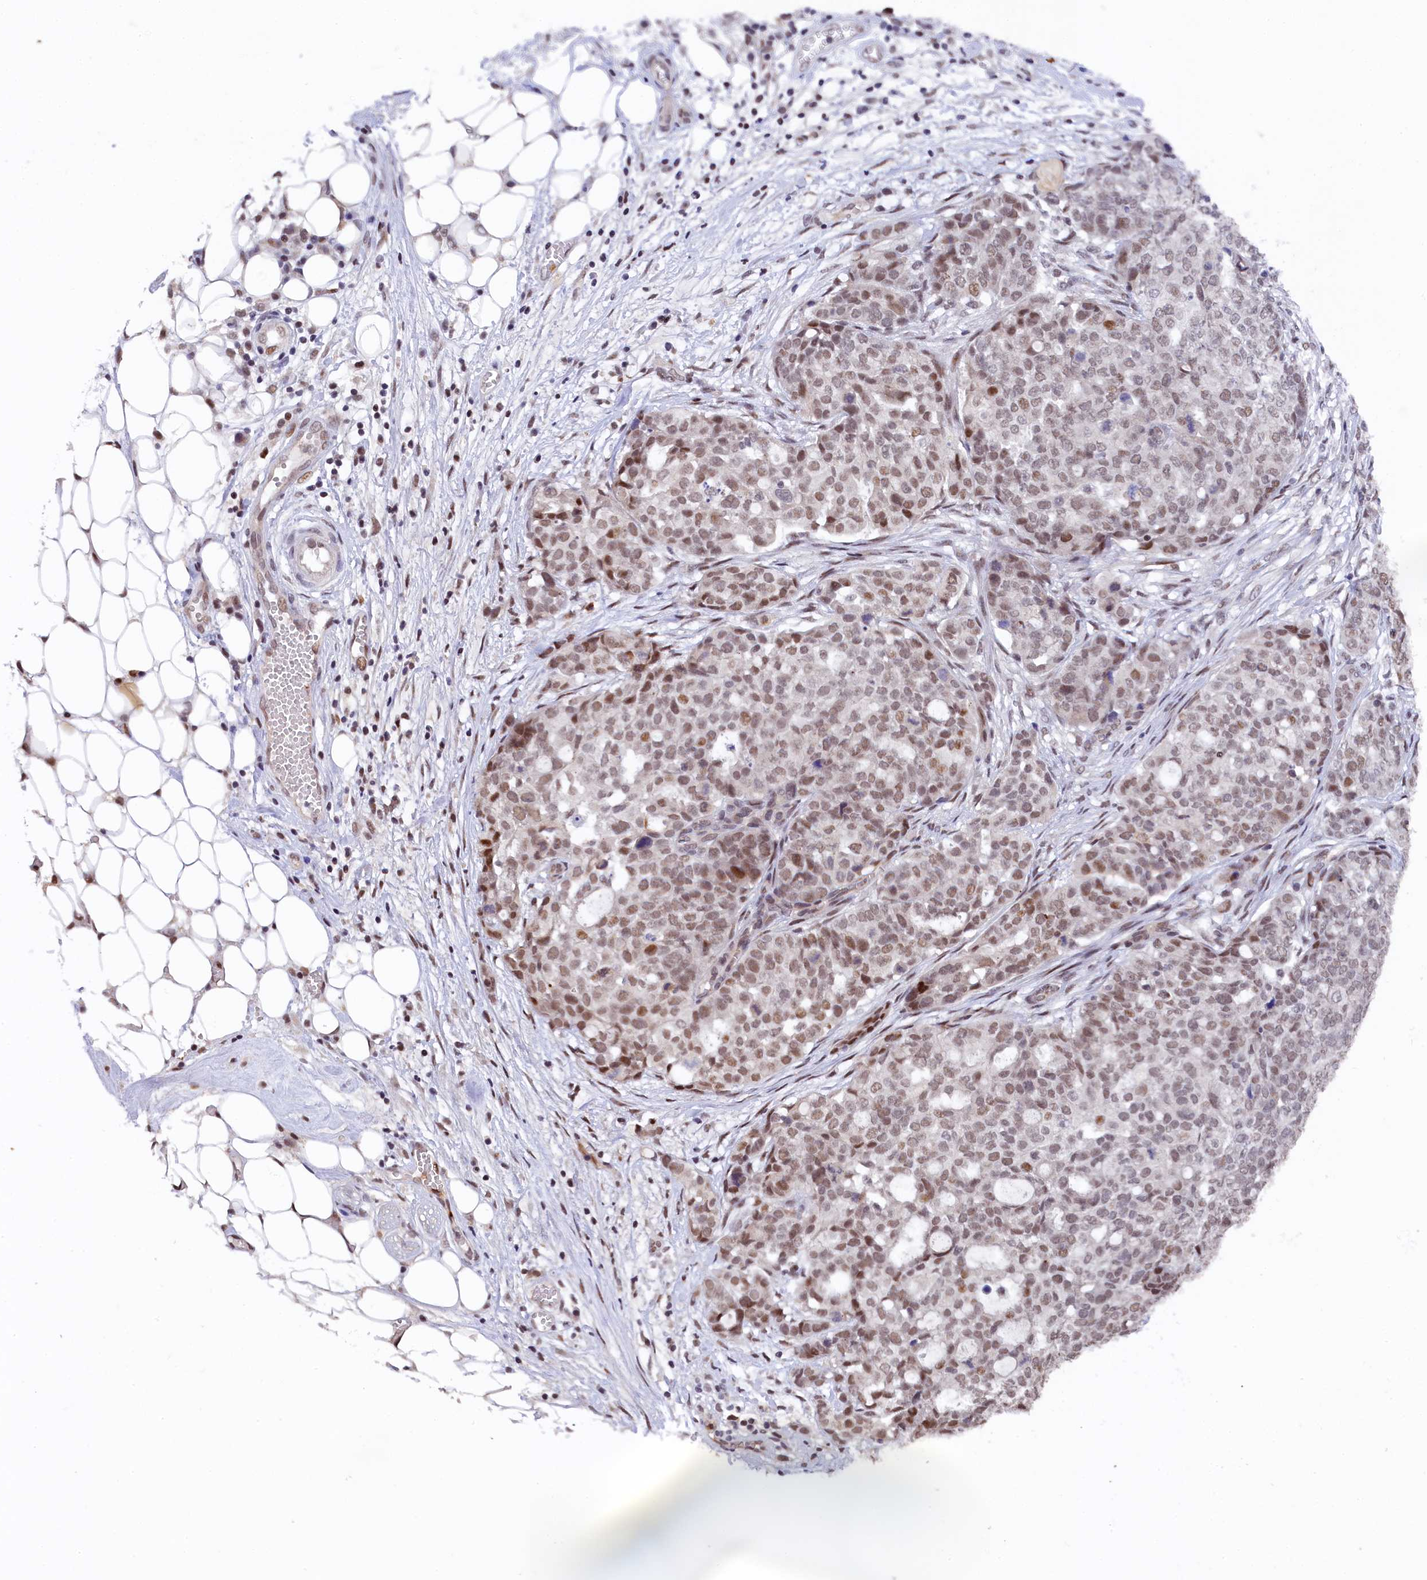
{"staining": {"intensity": "moderate", "quantity": "25%-75%", "location": "nuclear"}, "tissue": "ovarian cancer", "cell_type": "Tumor cells", "image_type": "cancer", "snomed": [{"axis": "morphology", "description": "Cystadenocarcinoma, serous, NOS"}, {"axis": "topography", "description": "Soft tissue"}, {"axis": "topography", "description": "Ovary"}], "caption": "Immunohistochemistry of human ovarian cancer (serous cystadenocarcinoma) demonstrates medium levels of moderate nuclear staining in approximately 25%-75% of tumor cells. (IHC, brightfield microscopy, high magnification).", "gene": "ADIG", "patient": {"sex": "female", "age": 57}}